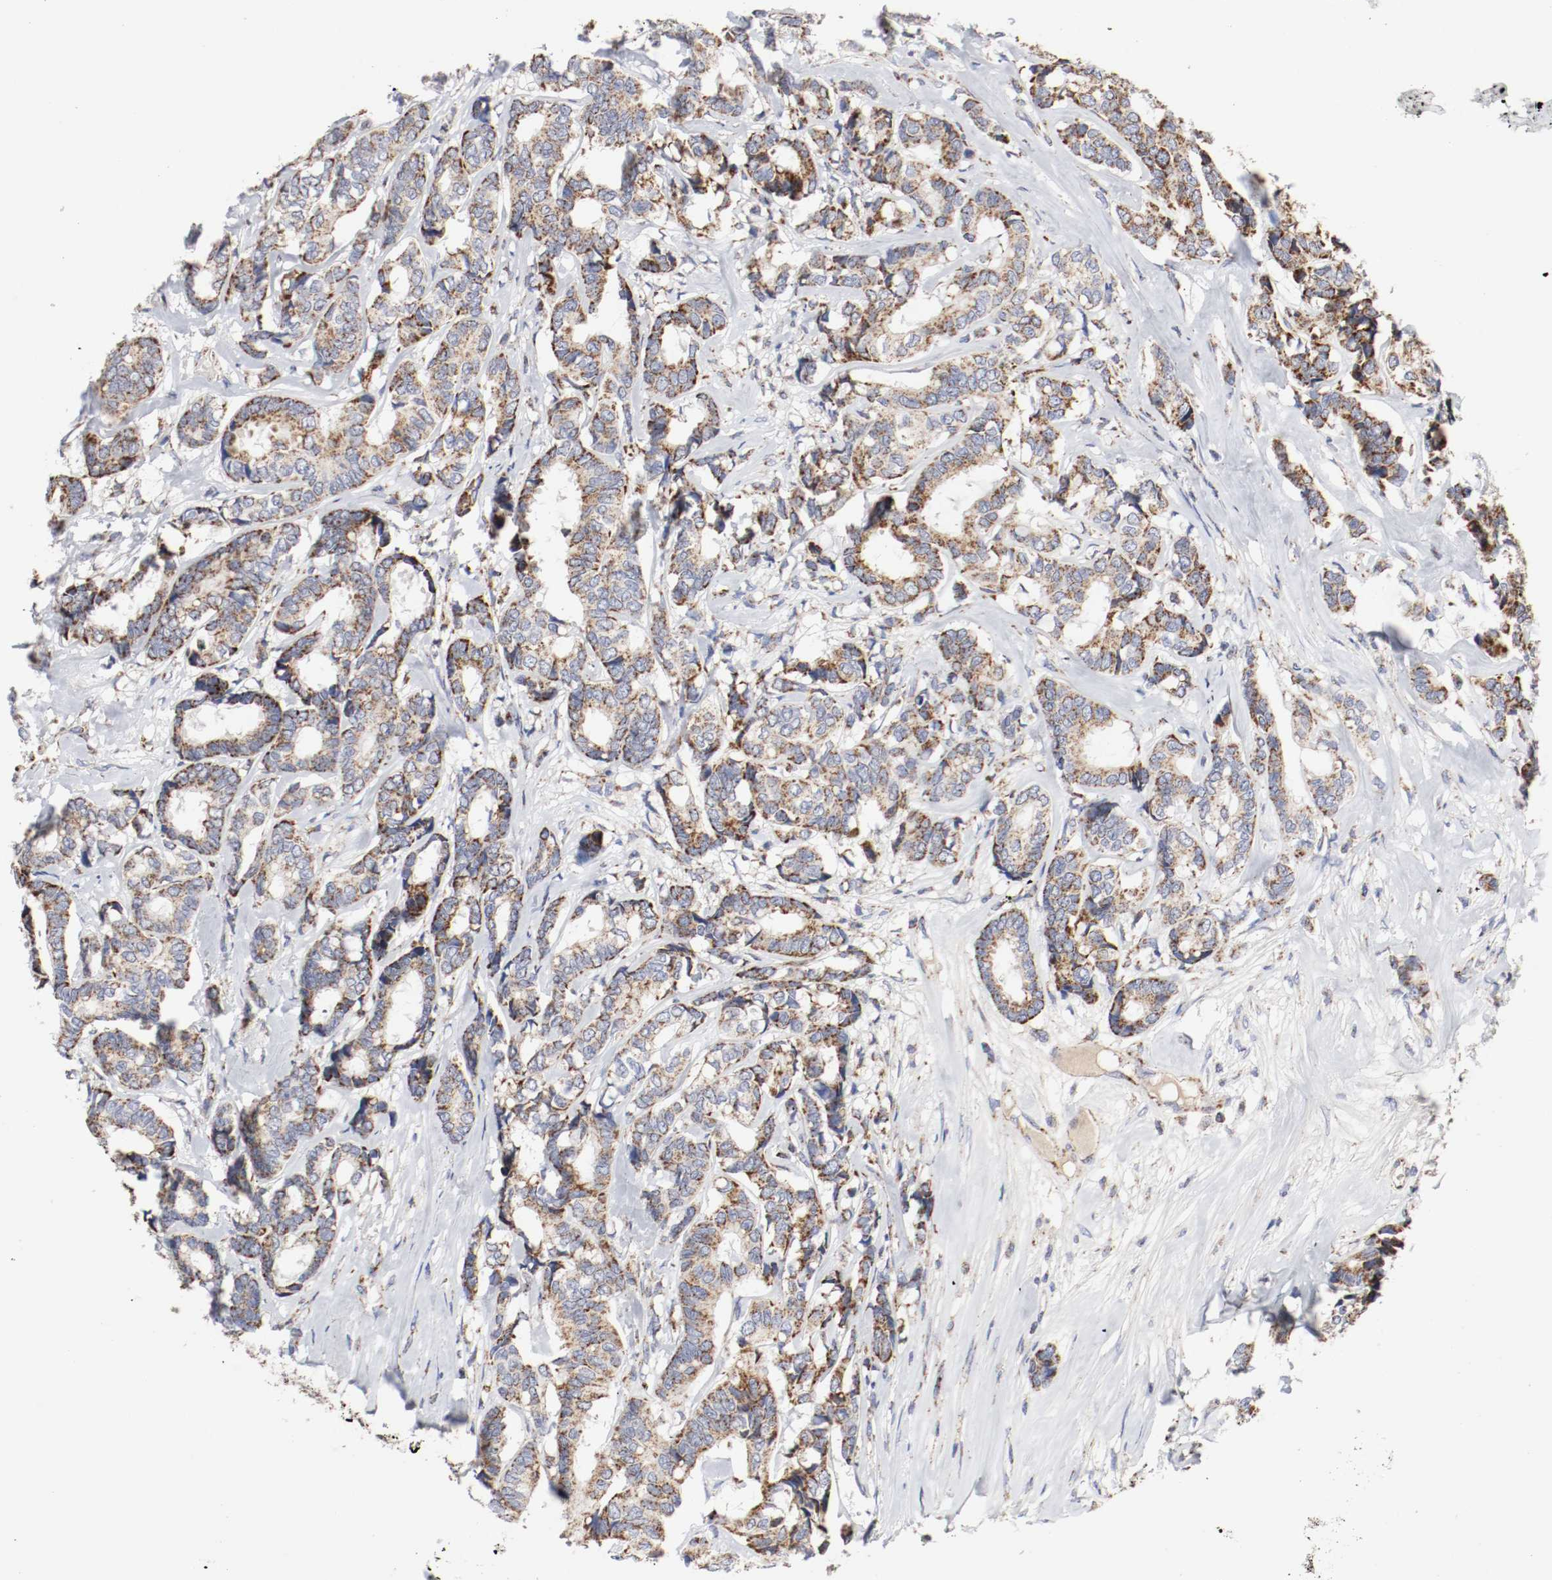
{"staining": {"intensity": "moderate", "quantity": ">75%", "location": "cytoplasmic/membranous"}, "tissue": "breast cancer", "cell_type": "Tumor cells", "image_type": "cancer", "snomed": [{"axis": "morphology", "description": "Duct carcinoma"}, {"axis": "topography", "description": "Breast"}], "caption": "A brown stain shows moderate cytoplasmic/membranous positivity of a protein in human breast cancer (invasive ductal carcinoma) tumor cells.", "gene": "AFG3L2", "patient": {"sex": "female", "age": 87}}